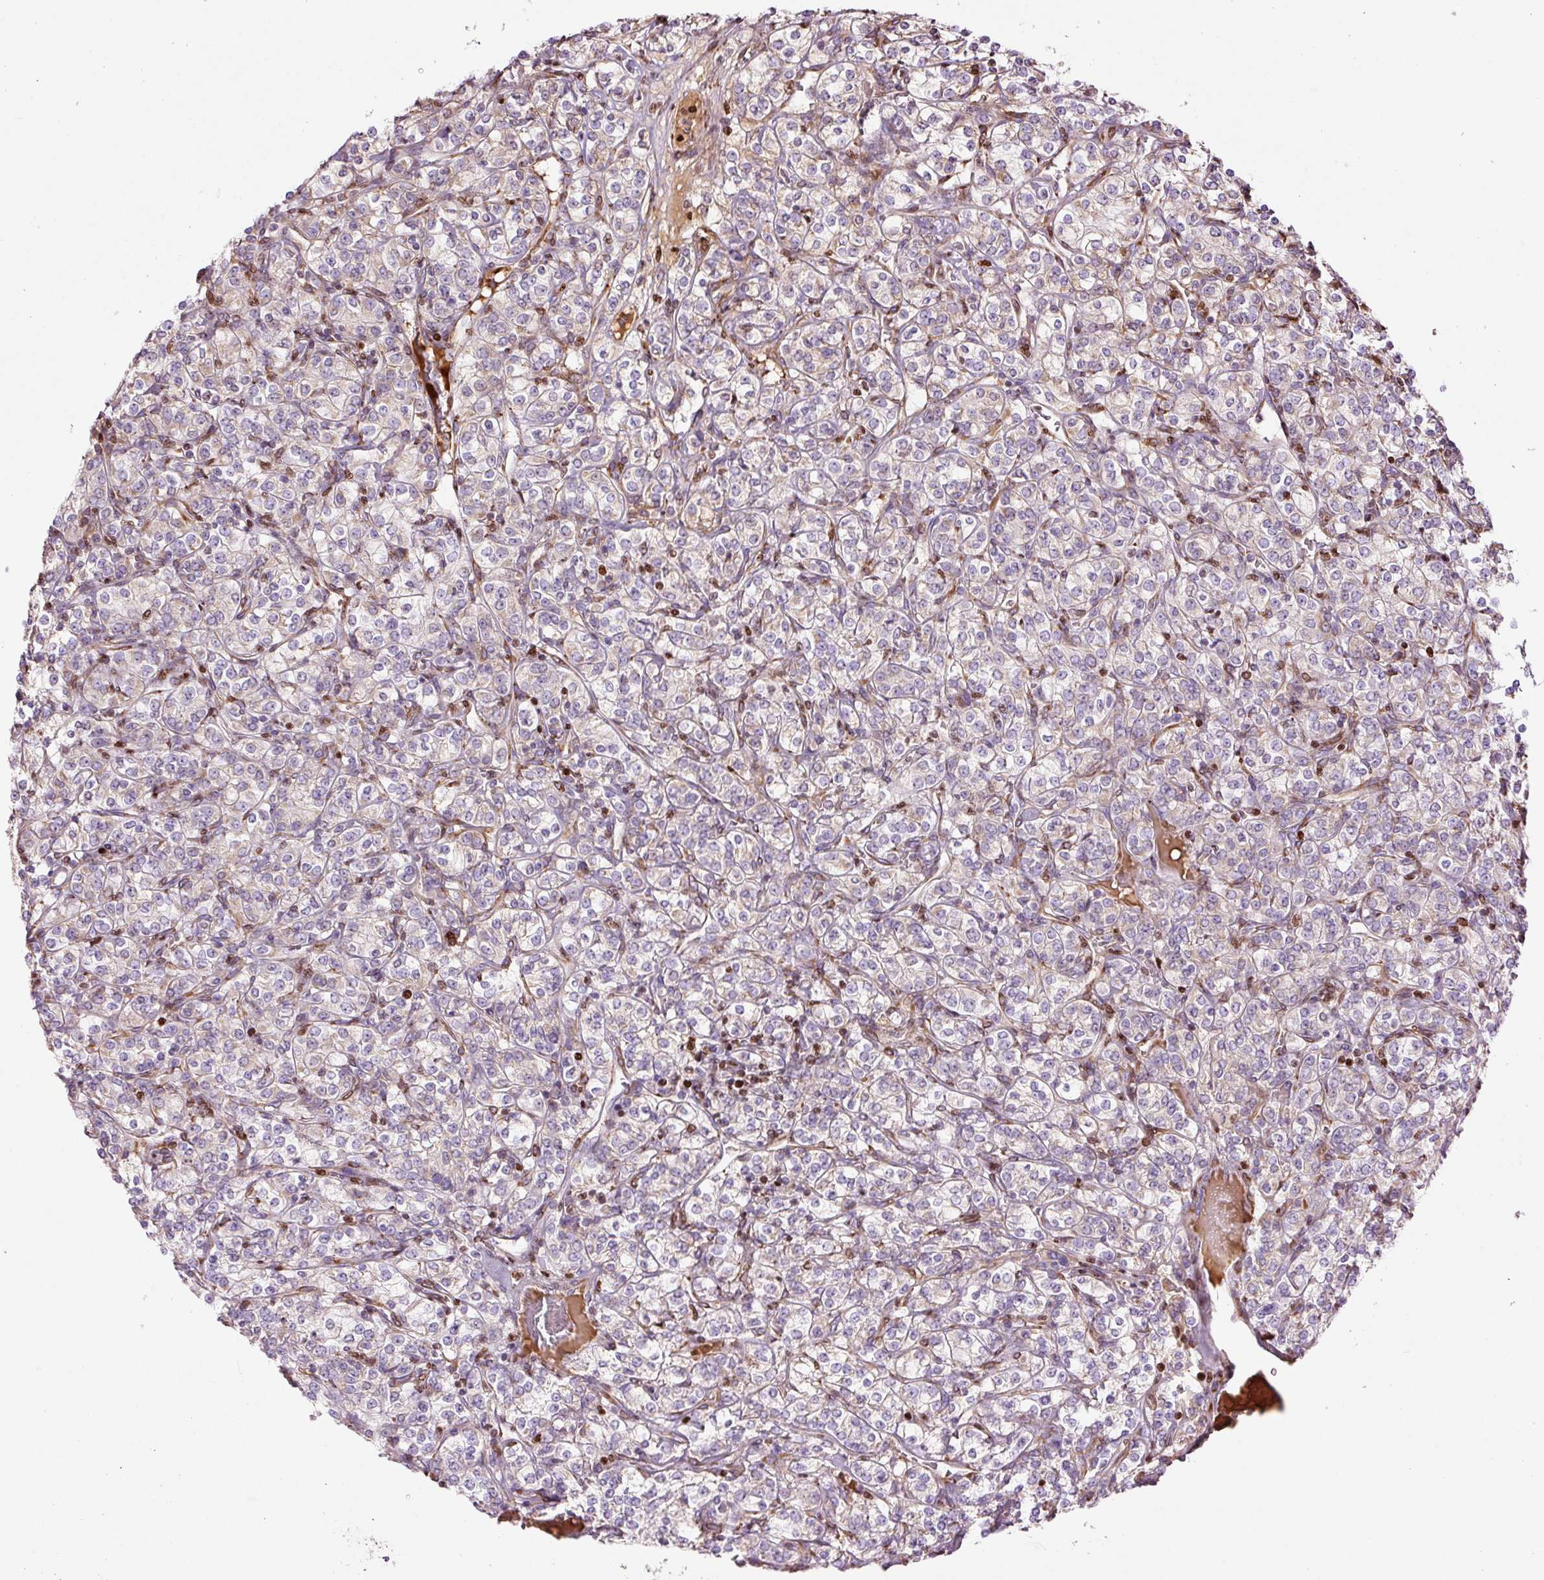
{"staining": {"intensity": "weak", "quantity": "25%-75%", "location": "cytoplasmic/membranous"}, "tissue": "renal cancer", "cell_type": "Tumor cells", "image_type": "cancer", "snomed": [{"axis": "morphology", "description": "Adenocarcinoma, NOS"}, {"axis": "topography", "description": "Kidney"}], "caption": "DAB immunohistochemical staining of renal cancer shows weak cytoplasmic/membranous protein positivity in approximately 25%-75% of tumor cells.", "gene": "TMEM8B", "patient": {"sex": "male", "age": 77}}